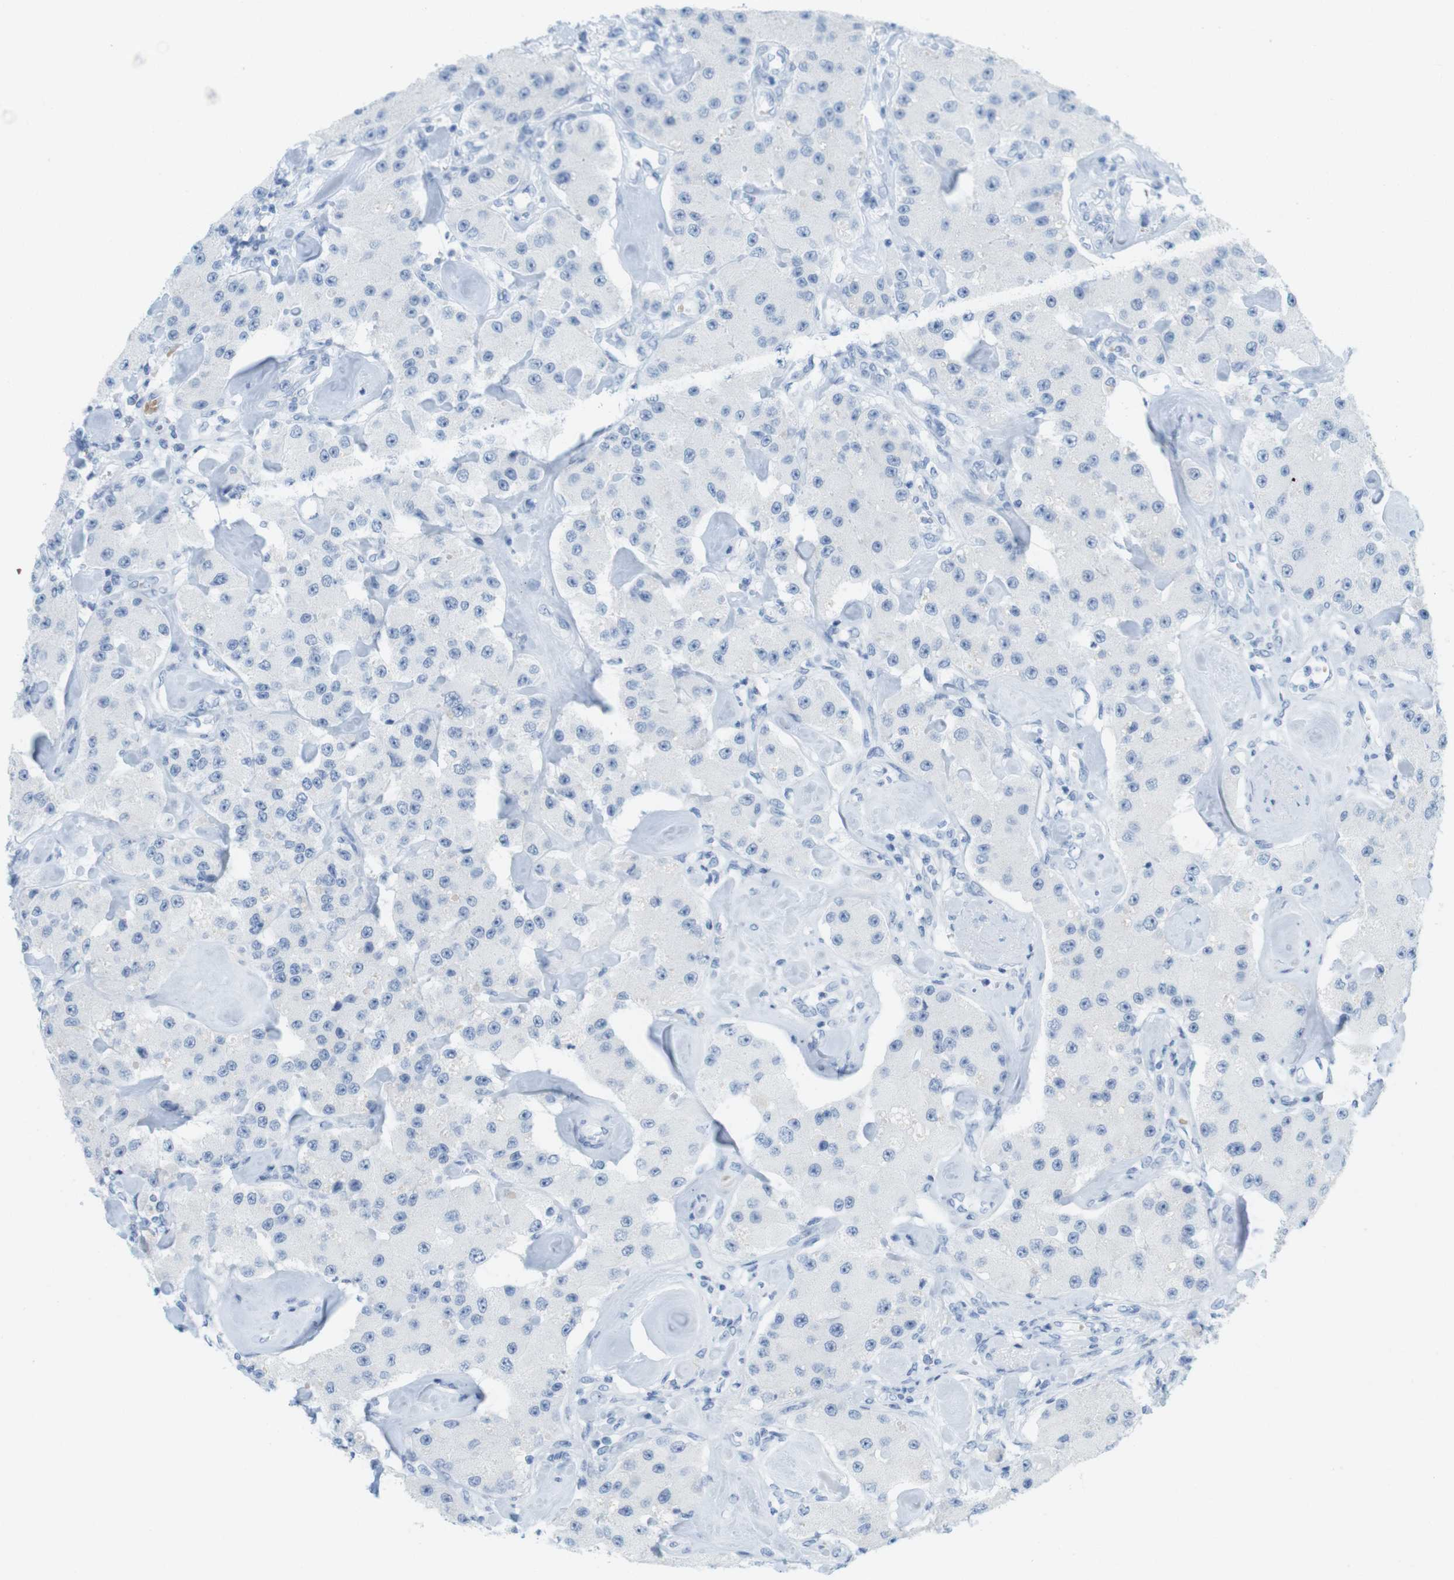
{"staining": {"intensity": "negative", "quantity": "none", "location": "none"}, "tissue": "carcinoid", "cell_type": "Tumor cells", "image_type": "cancer", "snomed": [{"axis": "morphology", "description": "Carcinoid, malignant, NOS"}, {"axis": "topography", "description": "Pancreas"}], "caption": "Tumor cells are negative for protein expression in human carcinoid.", "gene": "TNNT2", "patient": {"sex": "male", "age": 41}}